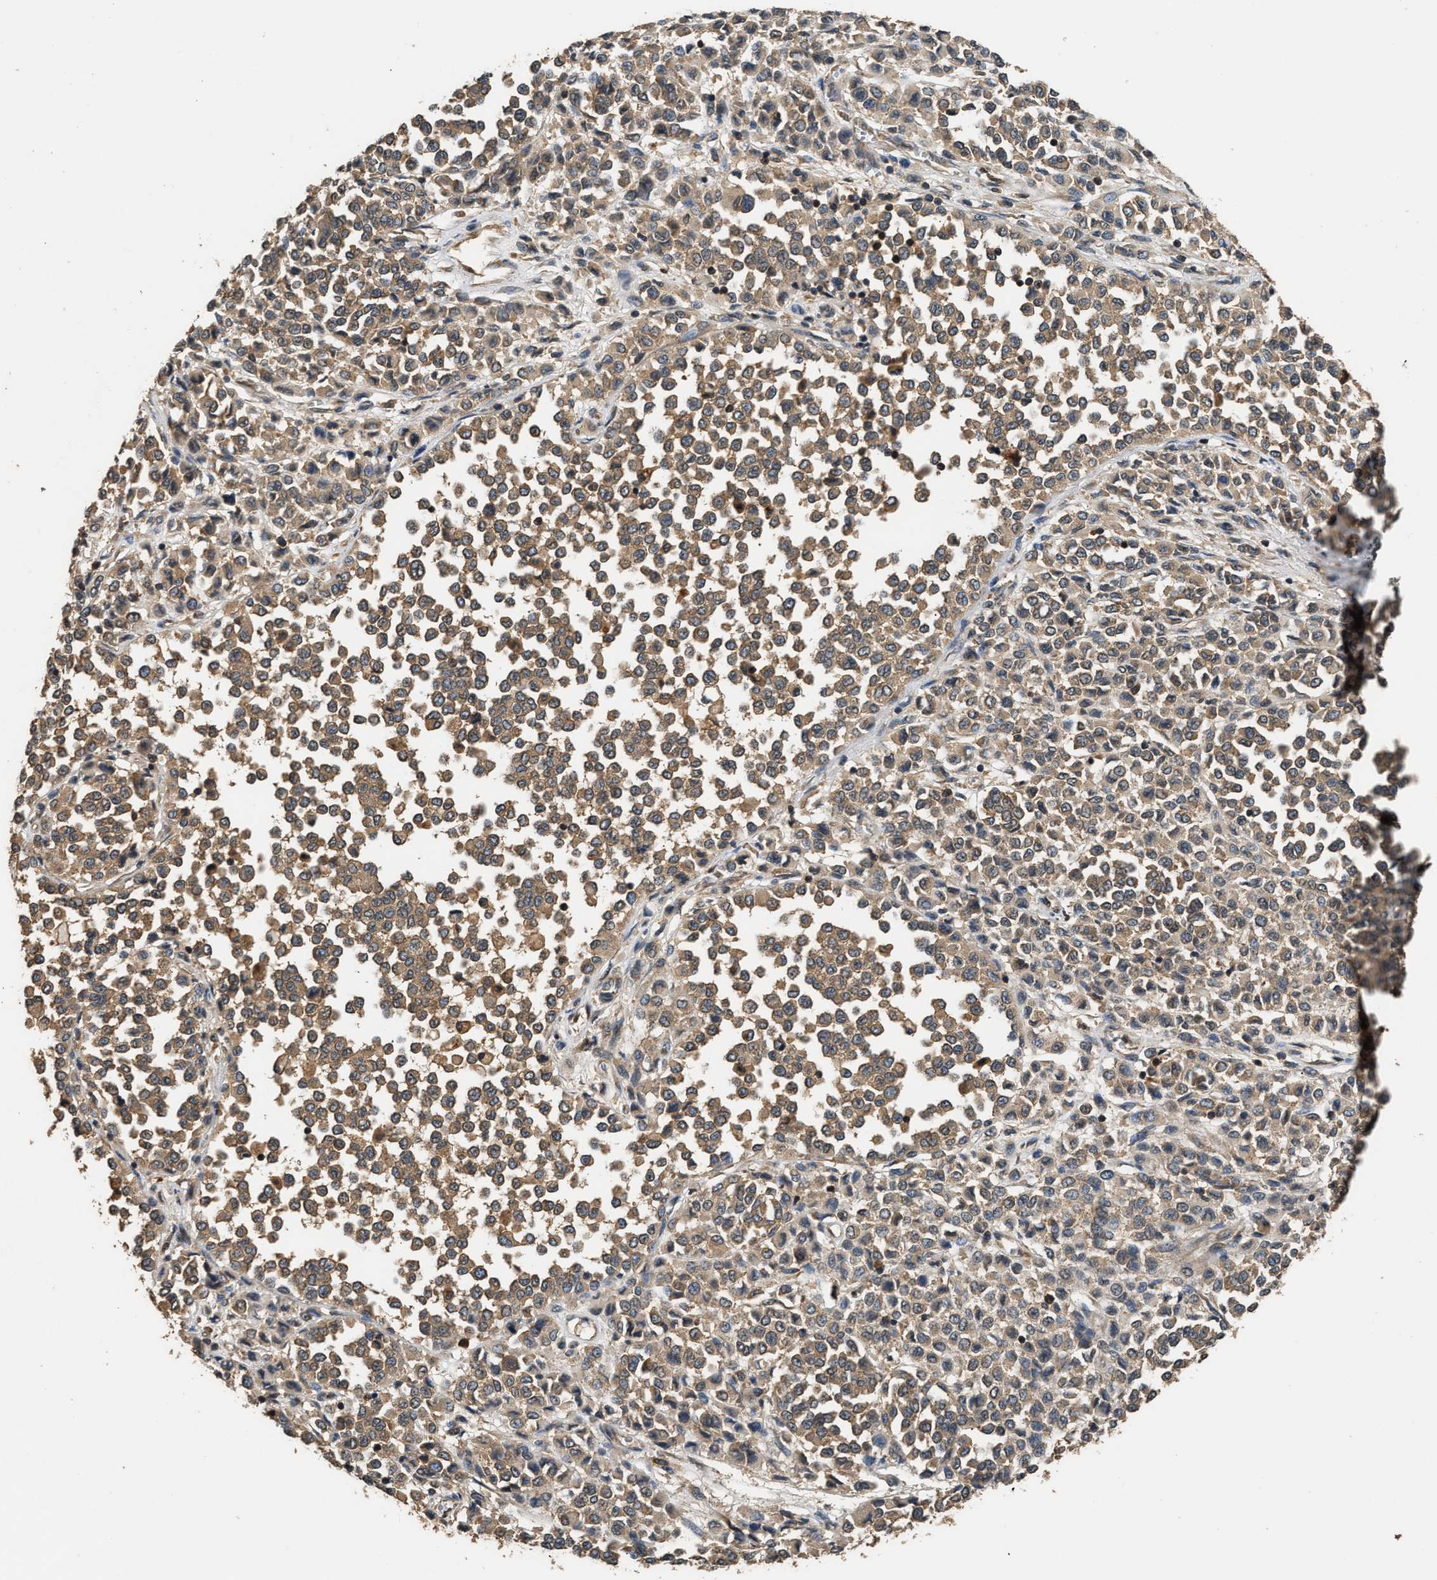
{"staining": {"intensity": "moderate", "quantity": ">75%", "location": "cytoplasmic/membranous"}, "tissue": "melanoma", "cell_type": "Tumor cells", "image_type": "cancer", "snomed": [{"axis": "morphology", "description": "Malignant melanoma, Metastatic site"}, {"axis": "topography", "description": "Pancreas"}], "caption": "Tumor cells reveal medium levels of moderate cytoplasmic/membranous expression in about >75% of cells in malignant melanoma (metastatic site).", "gene": "DNAJC2", "patient": {"sex": "female", "age": 30}}